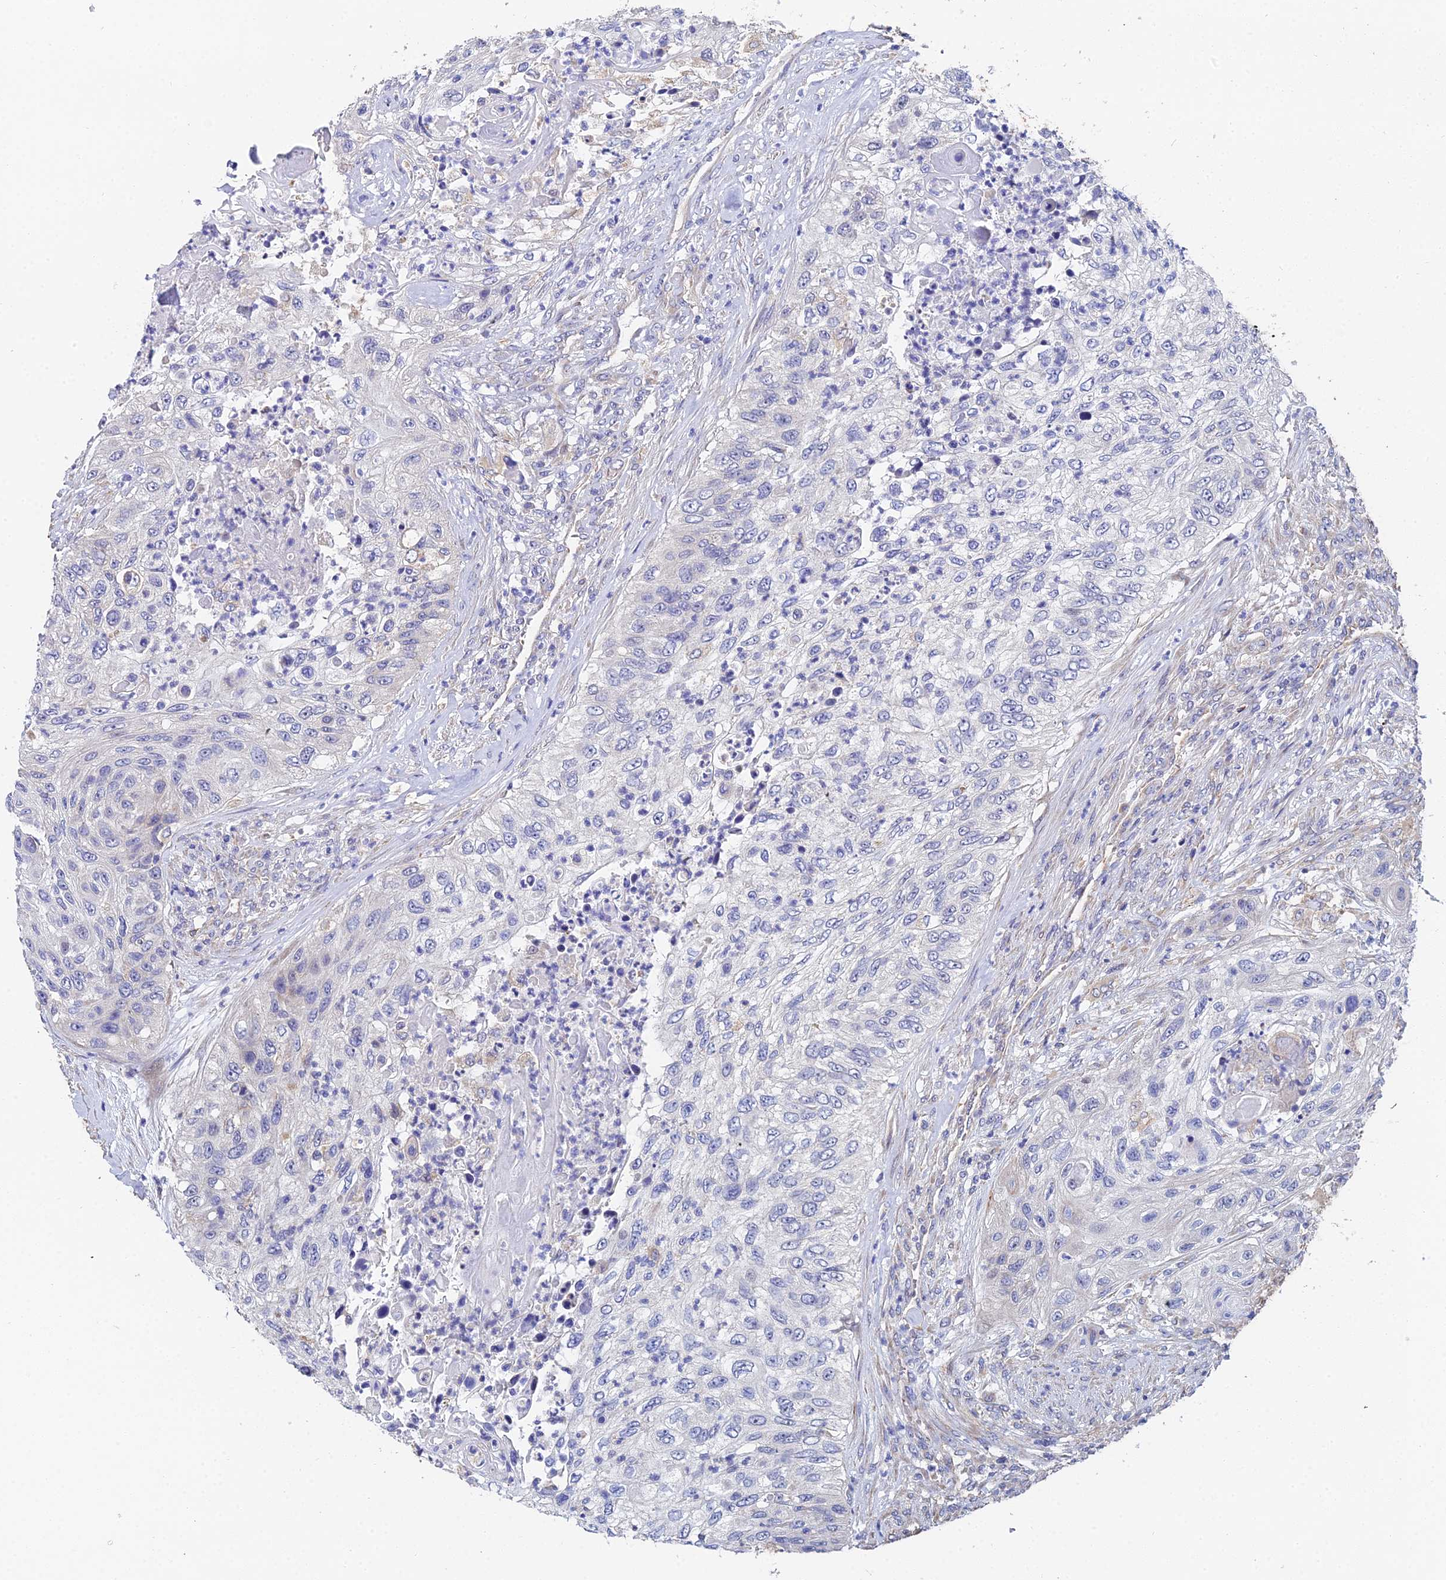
{"staining": {"intensity": "weak", "quantity": "<25%", "location": "cytoplasmic/membranous"}, "tissue": "urothelial cancer", "cell_type": "Tumor cells", "image_type": "cancer", "snomed": [{"axis": "morphology", "description": "Urothelial carcinoma, High grade"}, {"axis": "topography", "description": "Urinary bladder"}], "caption": "Tumor cells show no significant protein staining in urothelial cancer.", "gene": "ENSG00000268674", "patient": {"sex": "female", "age": 60}}